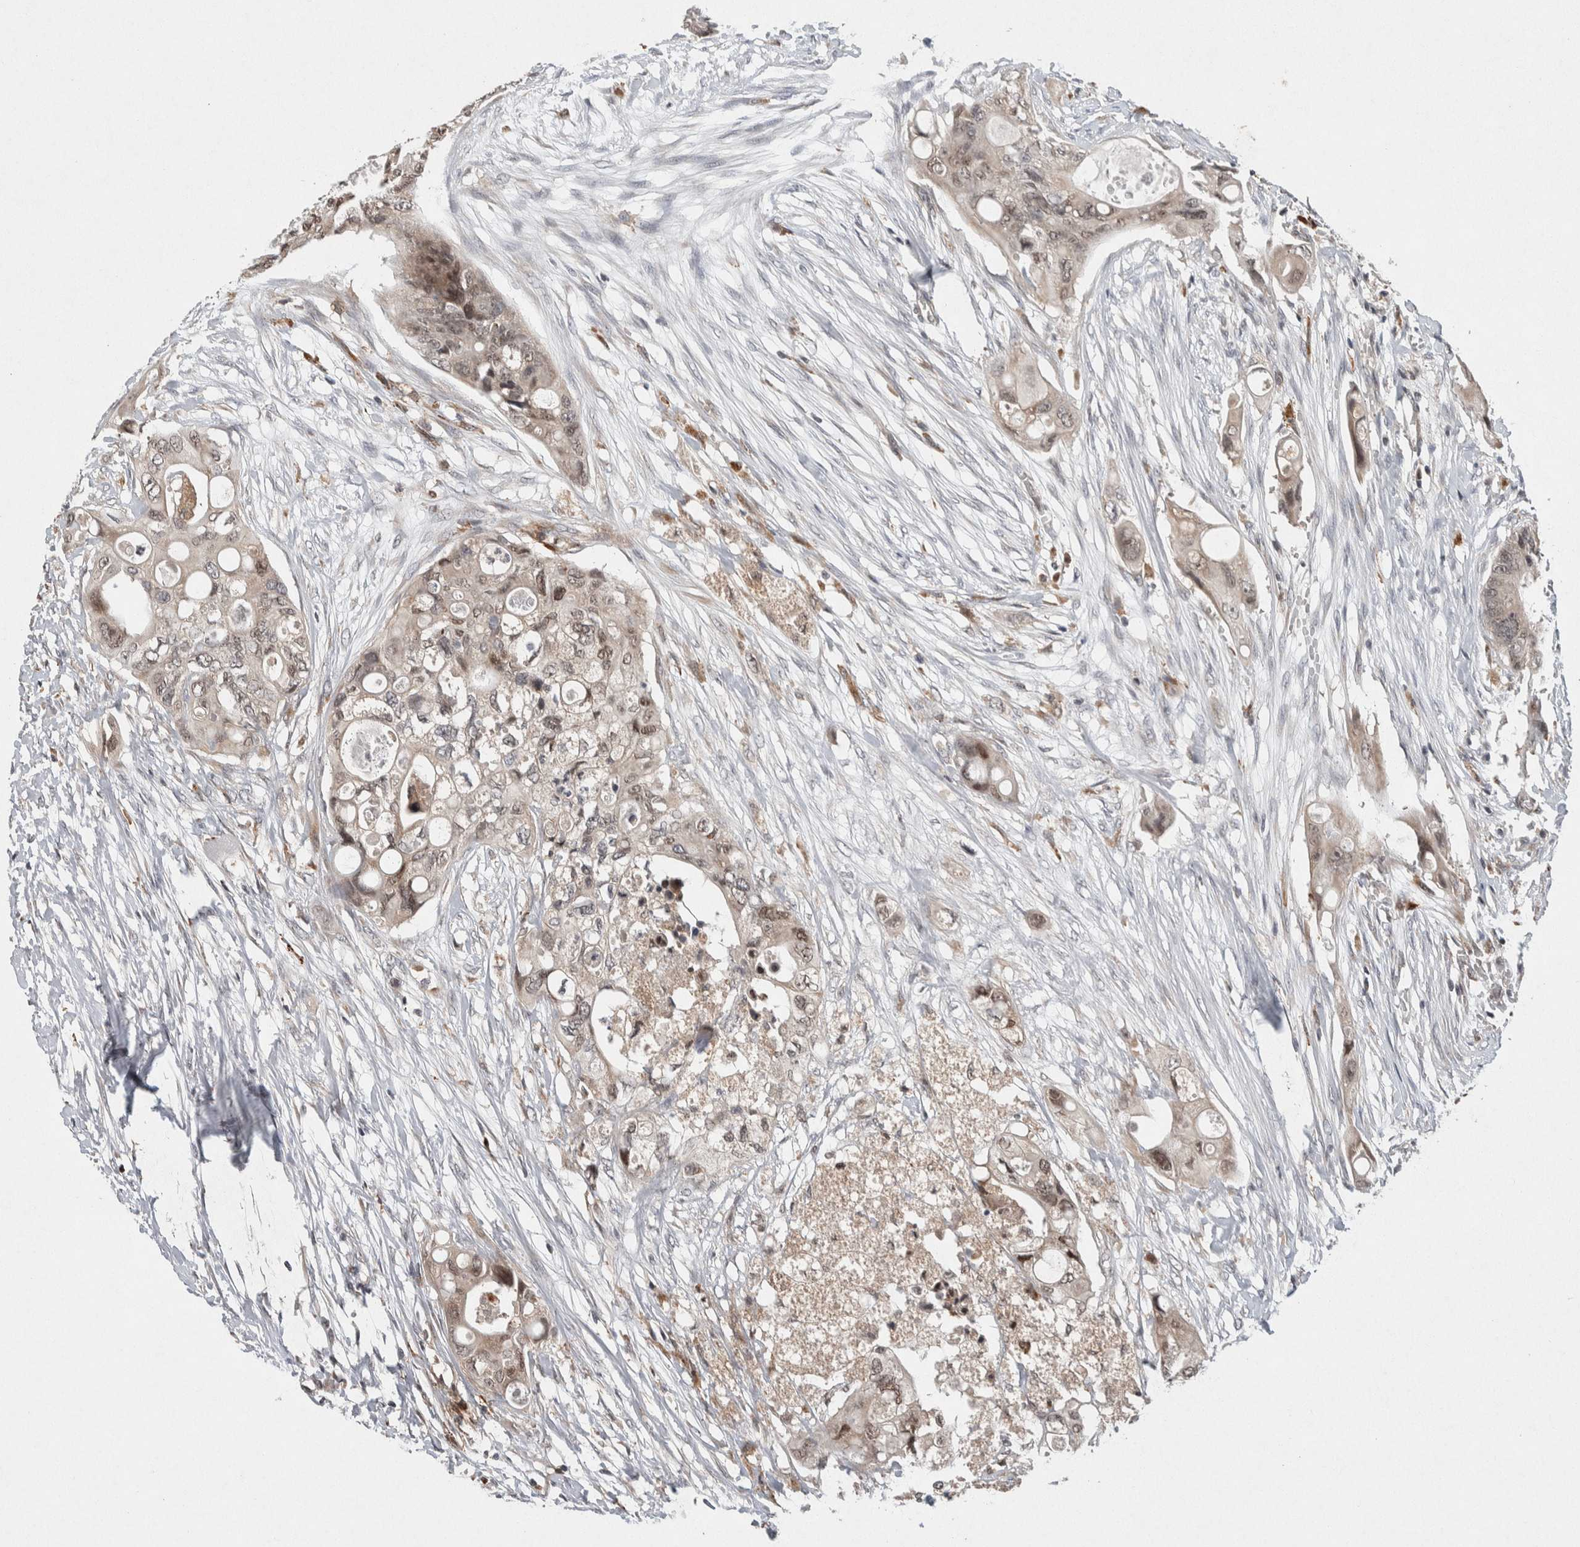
{"staining": {"intensity": "weak", "quantity": ">75%", "location": "cytoplasmic/membranous"}, "tissue": "colorectal cancer", "cell_type": "Tumor cells", "image_type": "cancer", "snomed": [{"axis": "morphology", "description": "Adenocarcinoma, NOS"}, {"axis": "topography", "description": "Colon"}], "caption": "High-power microscopy captured an immunohistochemistry micrograph of colorectal cancer, revealing weak cytoplasmic/membranous positivity in about >75% of tumor cells.", "gene": "KCNK1", "patient": {"sex": "female", "age": 57}}